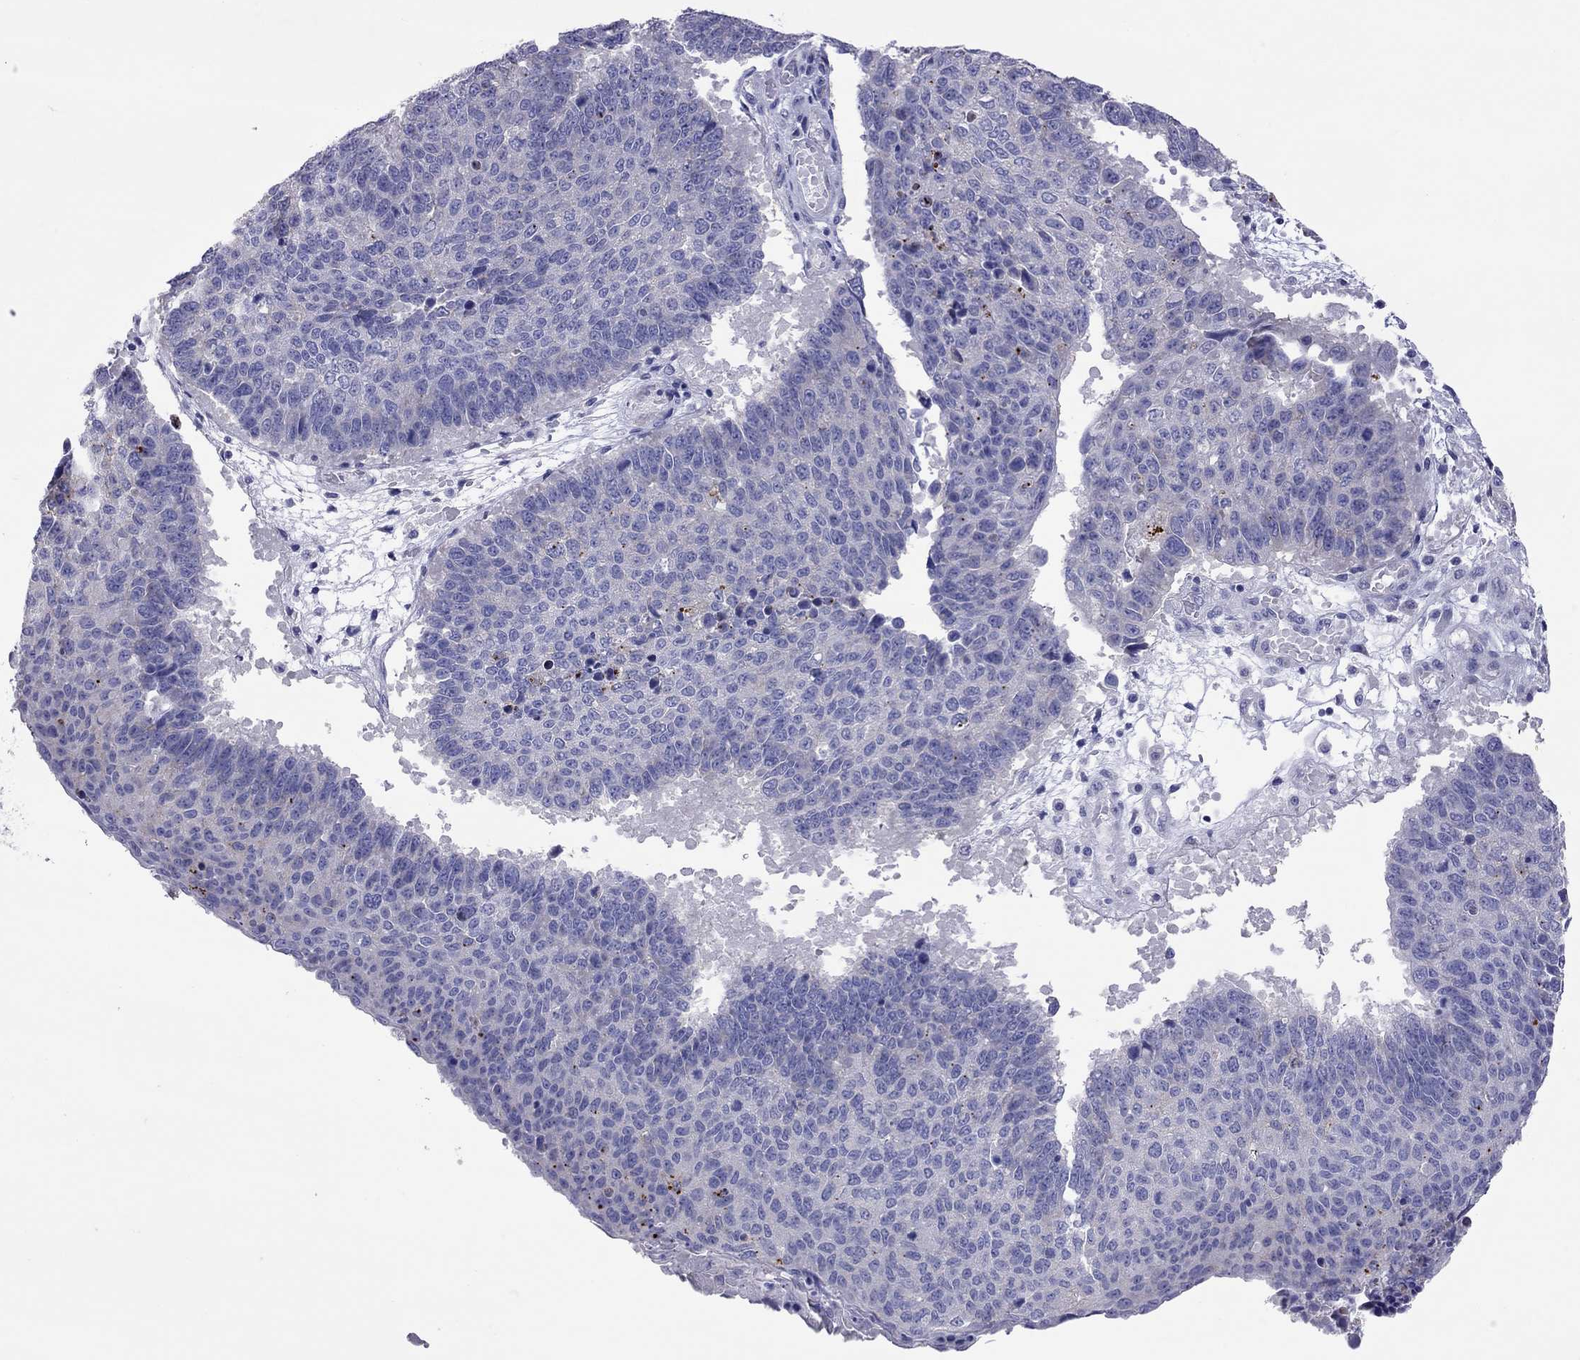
{"staining": {"intensity": "negative", "quantity": "none", "location": "none"}, "tissue": "lung cancer", "cell_type": "Tumor cells", "image_type": "cancer", "snomed": [{"axis": "morphology", "description": "Squamous cell carcinoma, NOS"}, {"axis": "topography", "description": "Lung"}], "caption": "Immunohistochemical staining of human lung cancer (squamous cell carcinoma) reveals no significant expression in tumor cells. (DAB immunohistochemistry visualized using brightfield microscopy, high magnification).", "gene": "COL9A1", "patient": {"sex": "male", "age": 73}}